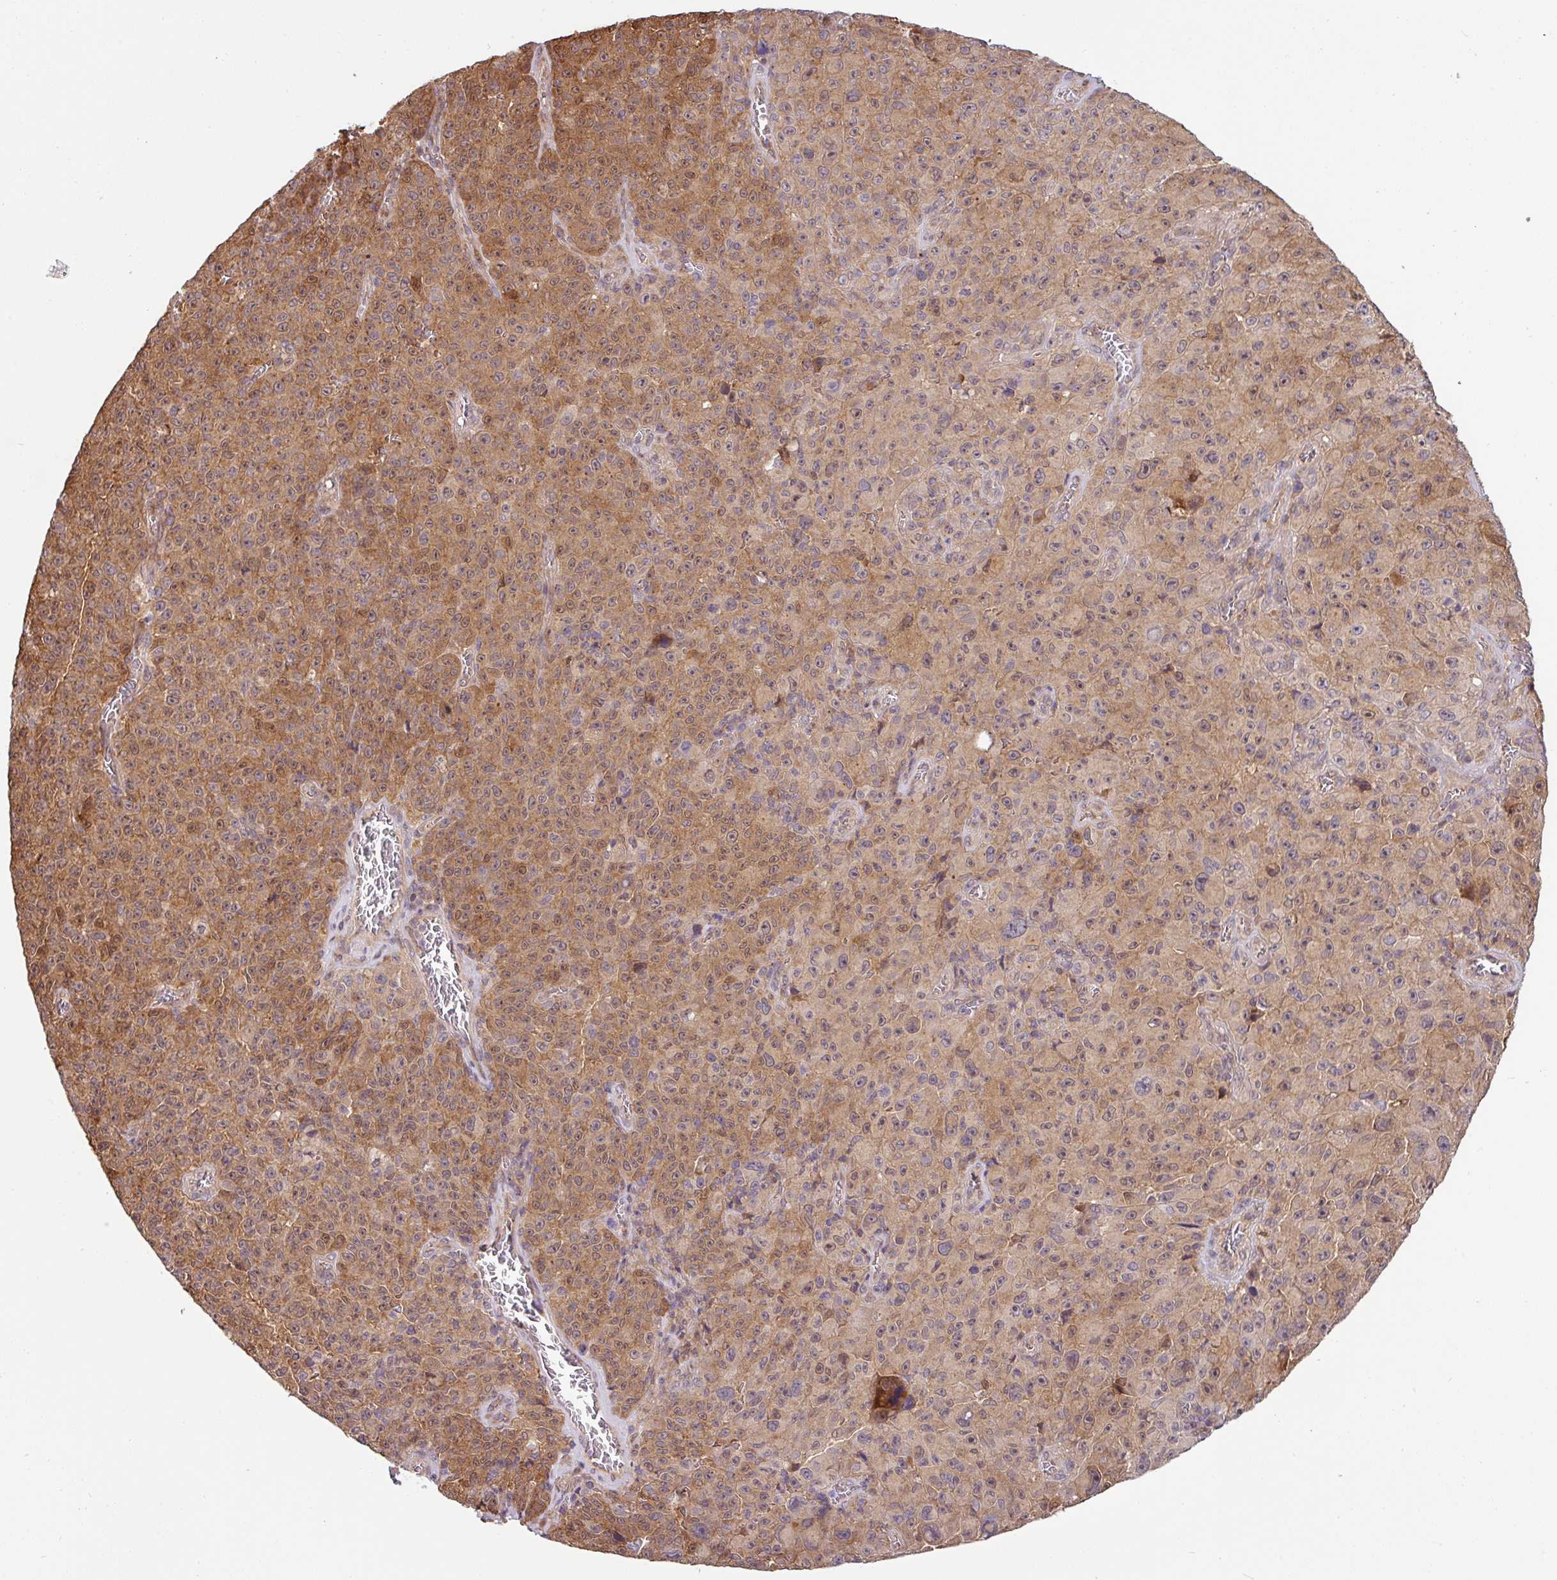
{"staining": {"intensity": "moderate", "quantity": ">75%", "location": "cytoplasmic/membranous,nuclear"}, "tissue": "melanoma", "cell_type": "Tumor cells", "image_type": "cancer", "snomed": [{"axis": "morphology", "description": "Malignant melanoma, NOS"}, {"axis": "topography", "description": "Skin"}], "caption": "This photomicrograph reveals immunohistochemistry (IHC) staining of melanoma, with medium moderate cytoplasmic/membranous and nuclear expression in about >75% of tumor cells.", "gene": "SHB", "patient": {"sex": "female", "age": 82}}